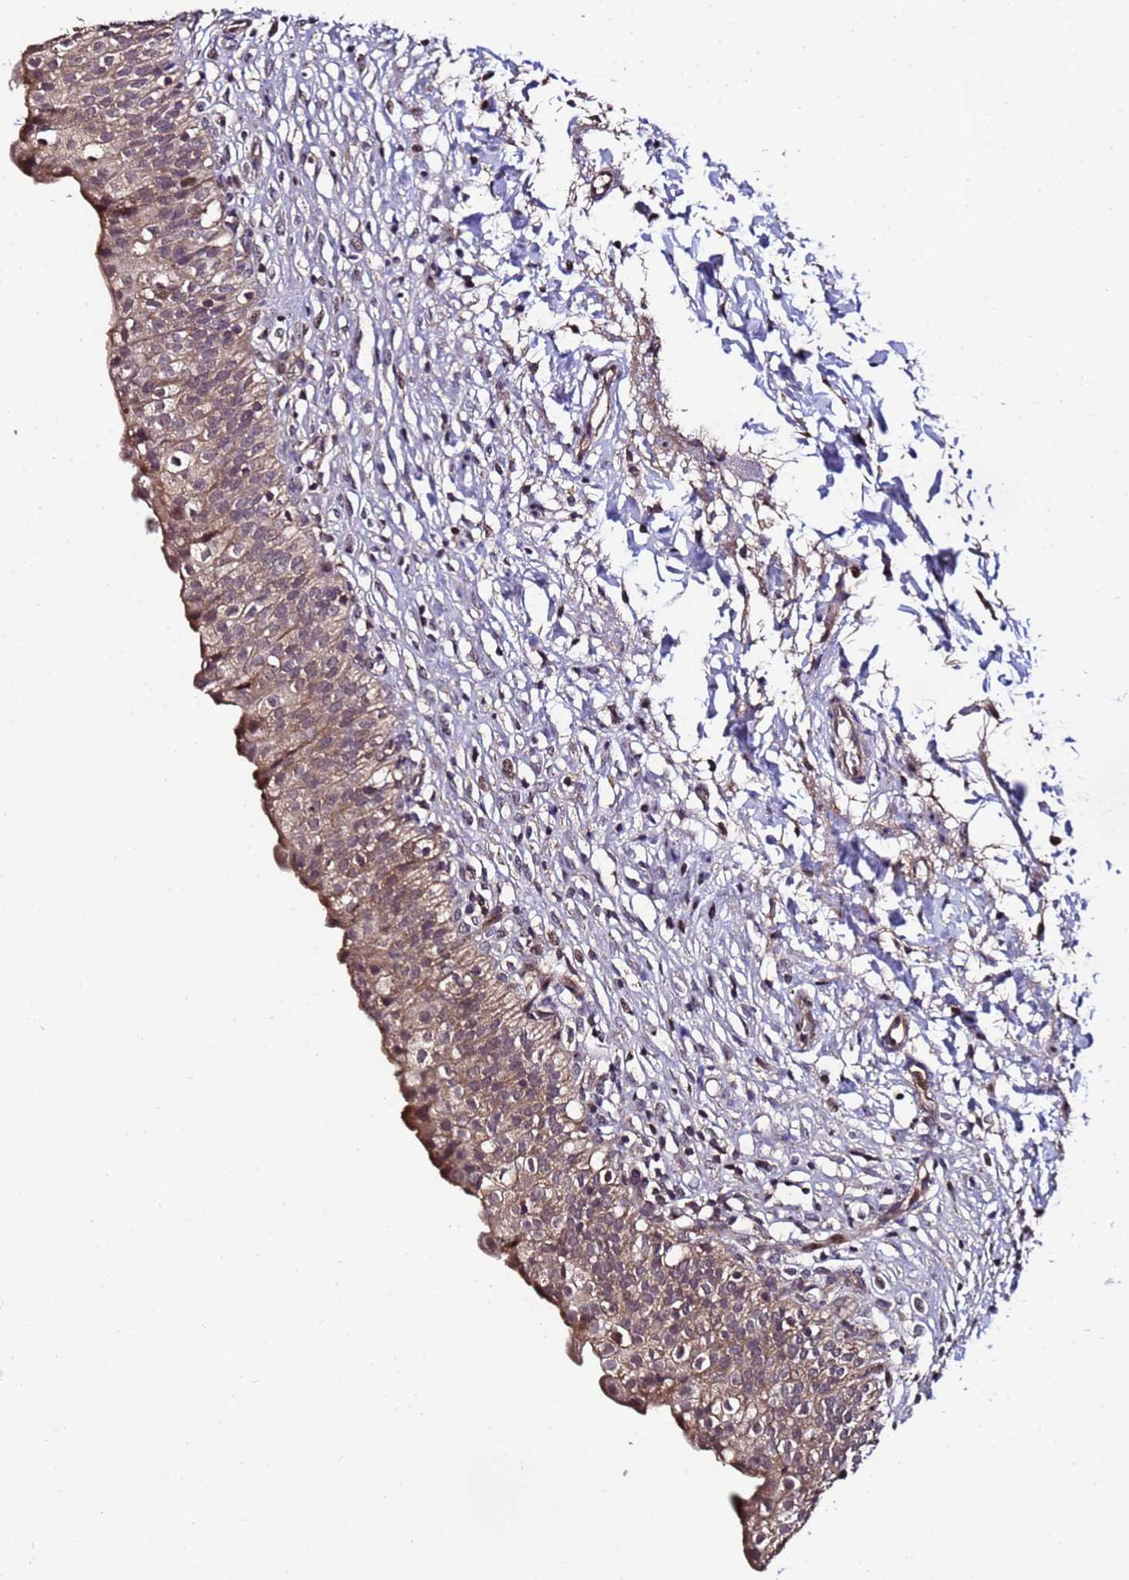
{"staining": {"intensity": "moderate", "quantity": ">75%", "location": "cytoplasmic/membranous"}, "tissue": "urinary bladder", "cell_type": "Urothelial cells", "image_type": "normal", "snomed": [{"axis": "morphology", "description": "Normal tissue, NOS"}, {"axis": "topography", "description": "Urinary bladder"}], "caption": "High-power microscopy captured an IHC photomicrograph of normal urinary bladder, revealing moderate cytoplasmic/membranous staining in about >75% of urothelial cells. (DAB (3,3'-diaminobenzidine) IHC, brown staining for protein, blue staining for nuclei).", "gene": "PRODH", "patient": {"sex": "male", "age": 55}}